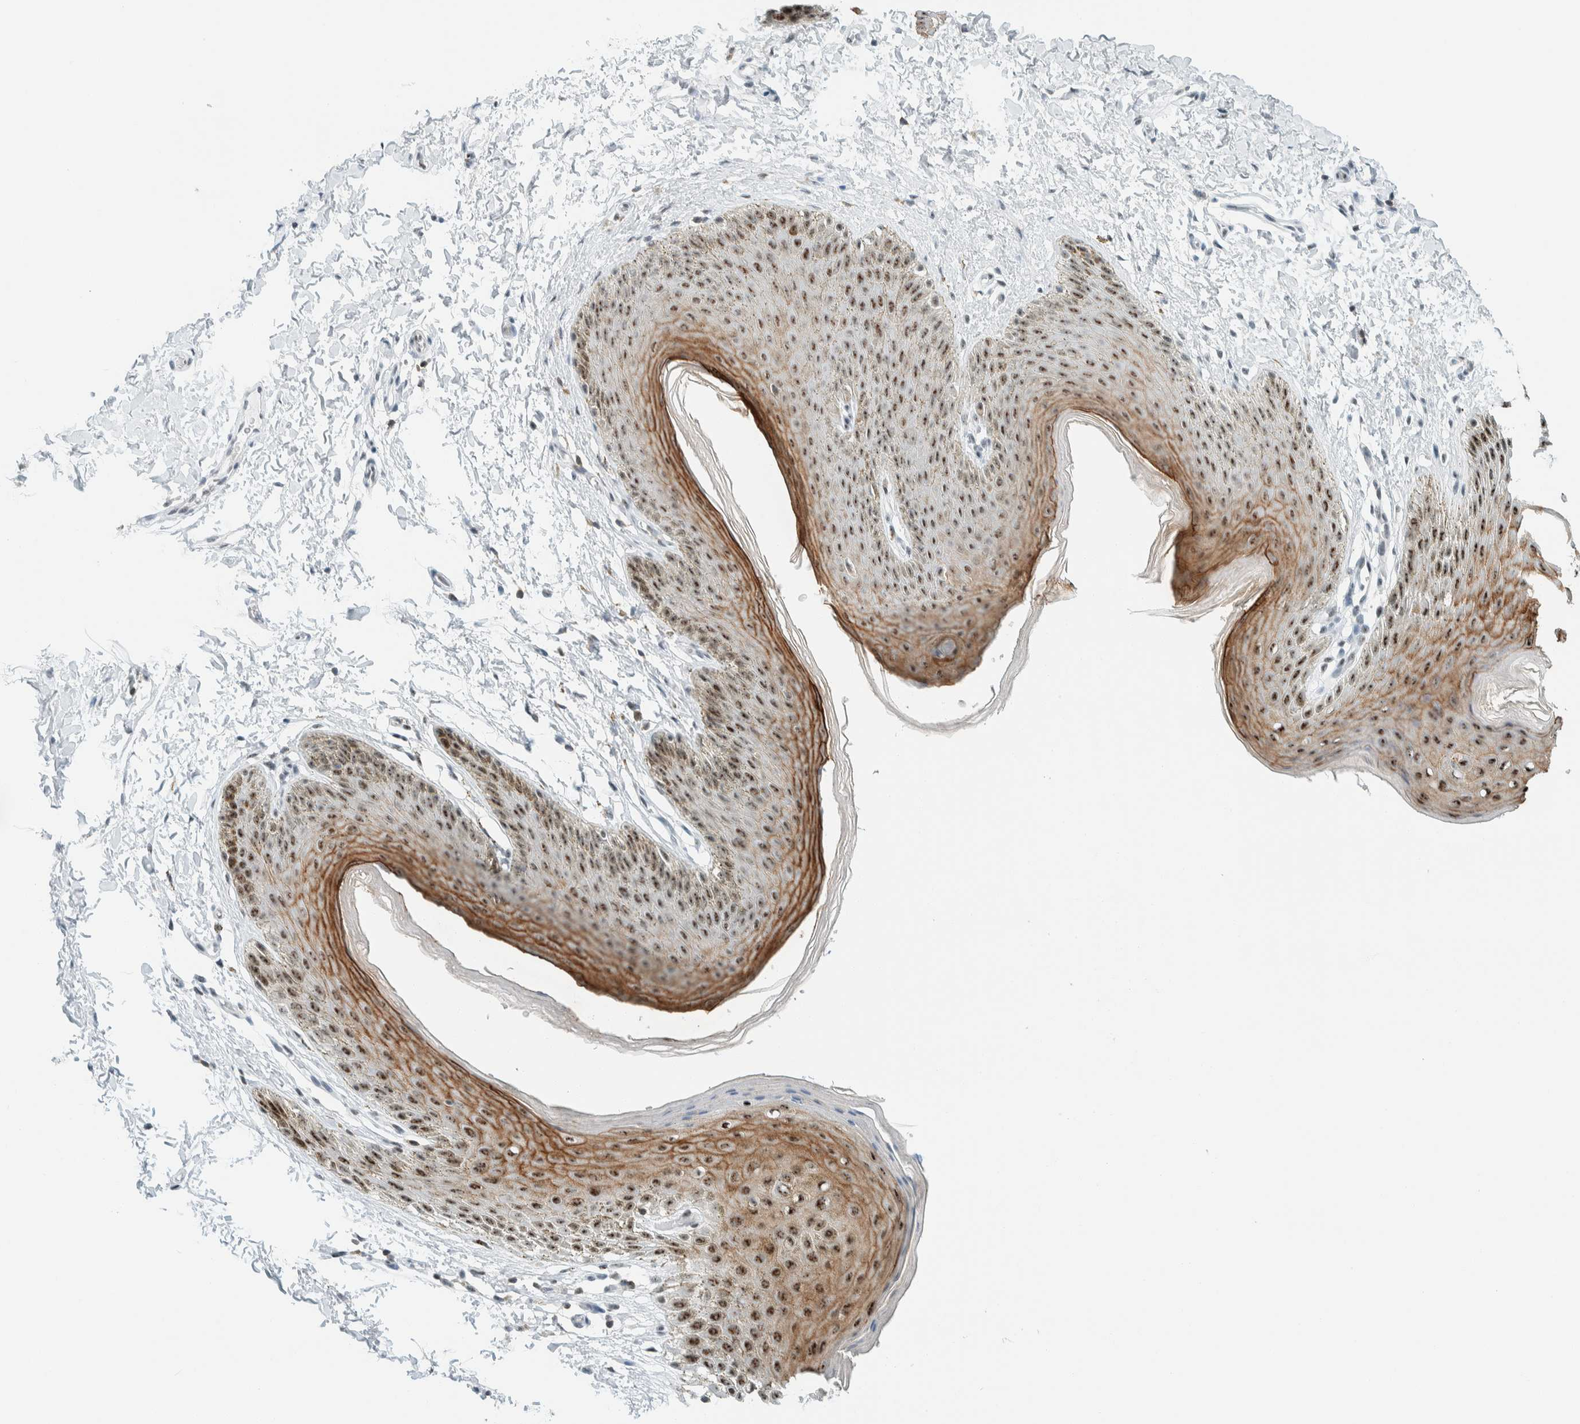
{"staining": {"intensity": "moderate", "quantity": ">75%", "location": "cytoplasmic/membranous,nuclear"}, "tissue": "skin", "cell_type": "Epidermal cells", "image_type": "normal", "snomed": [{"axis": "morphology", "description": "Normal tissue, NOS"}, {"axis": "topography", "description": "Anal"}, {"axis": "topography", "description": "Peripheral nerve tissue"}], "caption": "Protein expression analysis of unremarkable skin demonstrates moderate cytoplasmic/membranous,nuclear expression in about >75% of epidermal cells.", "gene": "CYSRT1", "patient": {"sex": "male", "age": 44}}